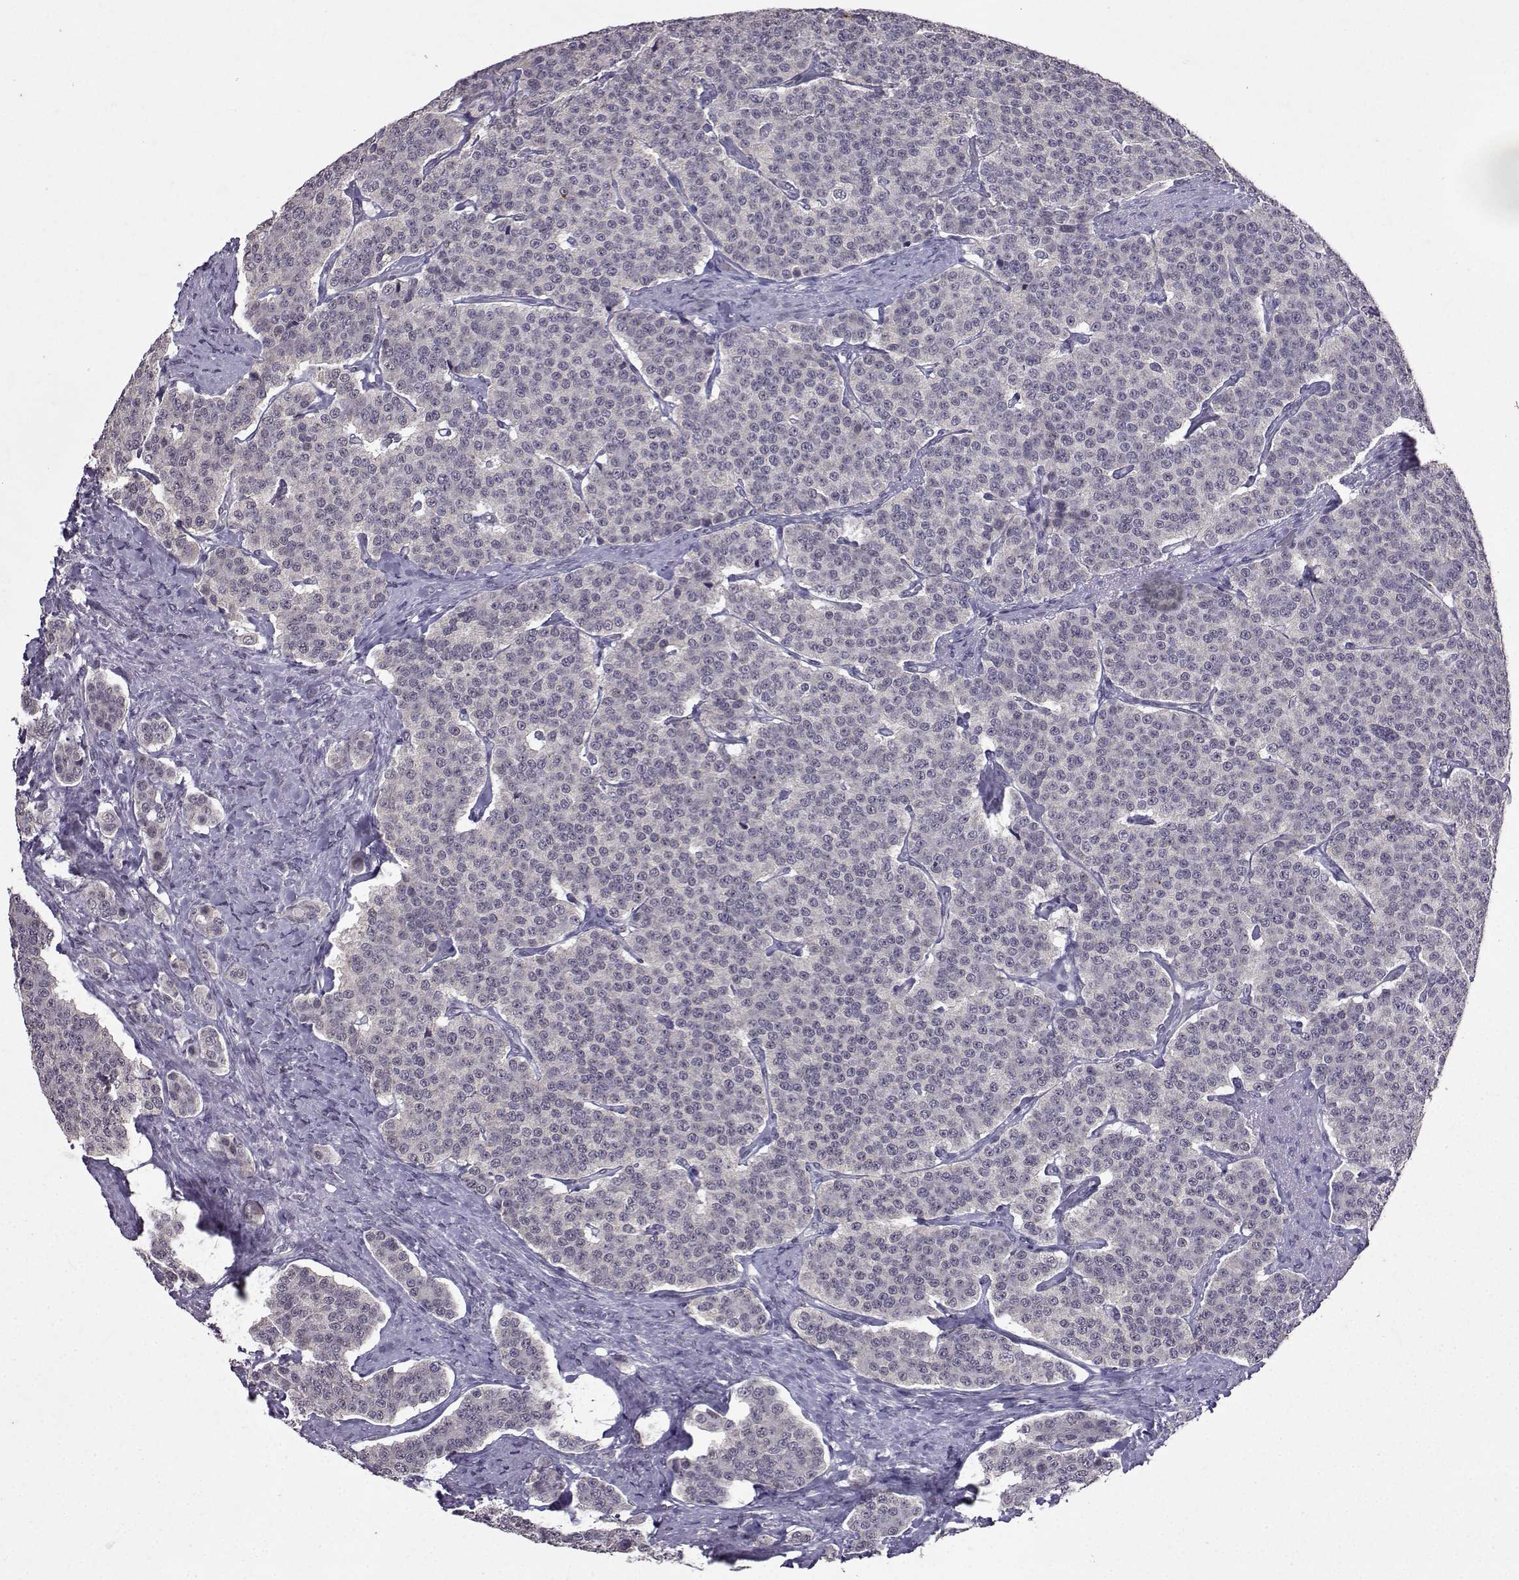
{"staining": {"intensity": "negative", "quantity": "none", "location": "none"}, "tissue": "carcinoid", "cell_type": "Tumor cells", "image_type": "cancer", "snomed": [{"axis": "morphology", "description": "Carcinoid, malignant, NOS"}, {"axis": "topography", "description": "Small intestine"}], "caption": "Photomicrograph shows no protein expression in tumor cells of carcinoid tissue.", "gene": "CCL28", "patient": {"sex": "female", "age": 58}}